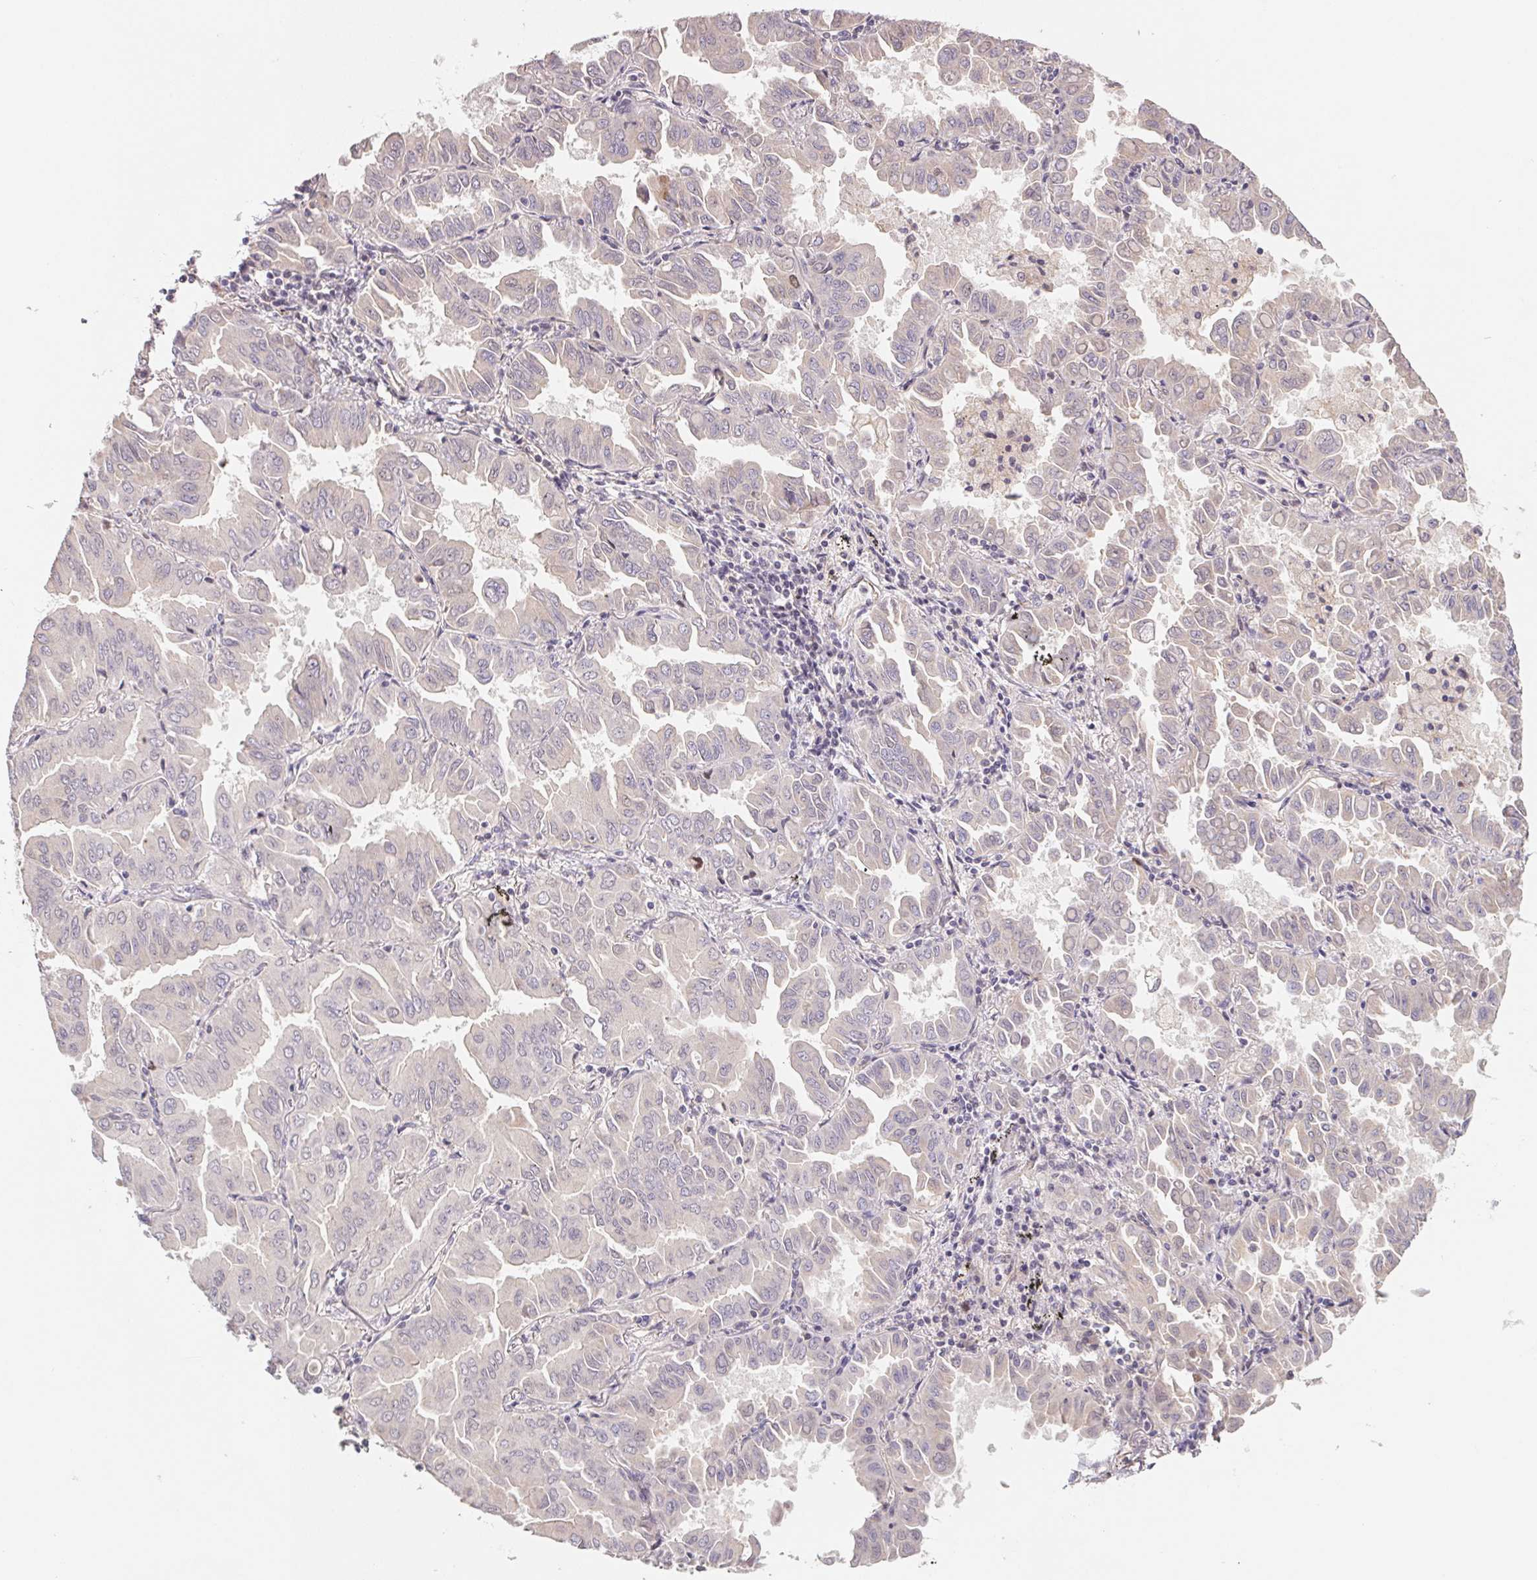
{"staining": {"intensity": "negative", "quantity": "none", "location": "none"}, "tissue": "lung cancer", "cell_type": "Tumor cells", "image_type": "cancer", "snomed": [{"axis": "morphology", "description": "Adenocarcinoma, NOS"}, {"axis": "topography", "description": "Lung"}], "caption": "DAB immunohistochemical staining of lung cancer (adenocarcinoma) shows no significant positivity in tumor cells.", "gene": "KIFC1", "patient": {"sex": "male", "age": 64}}